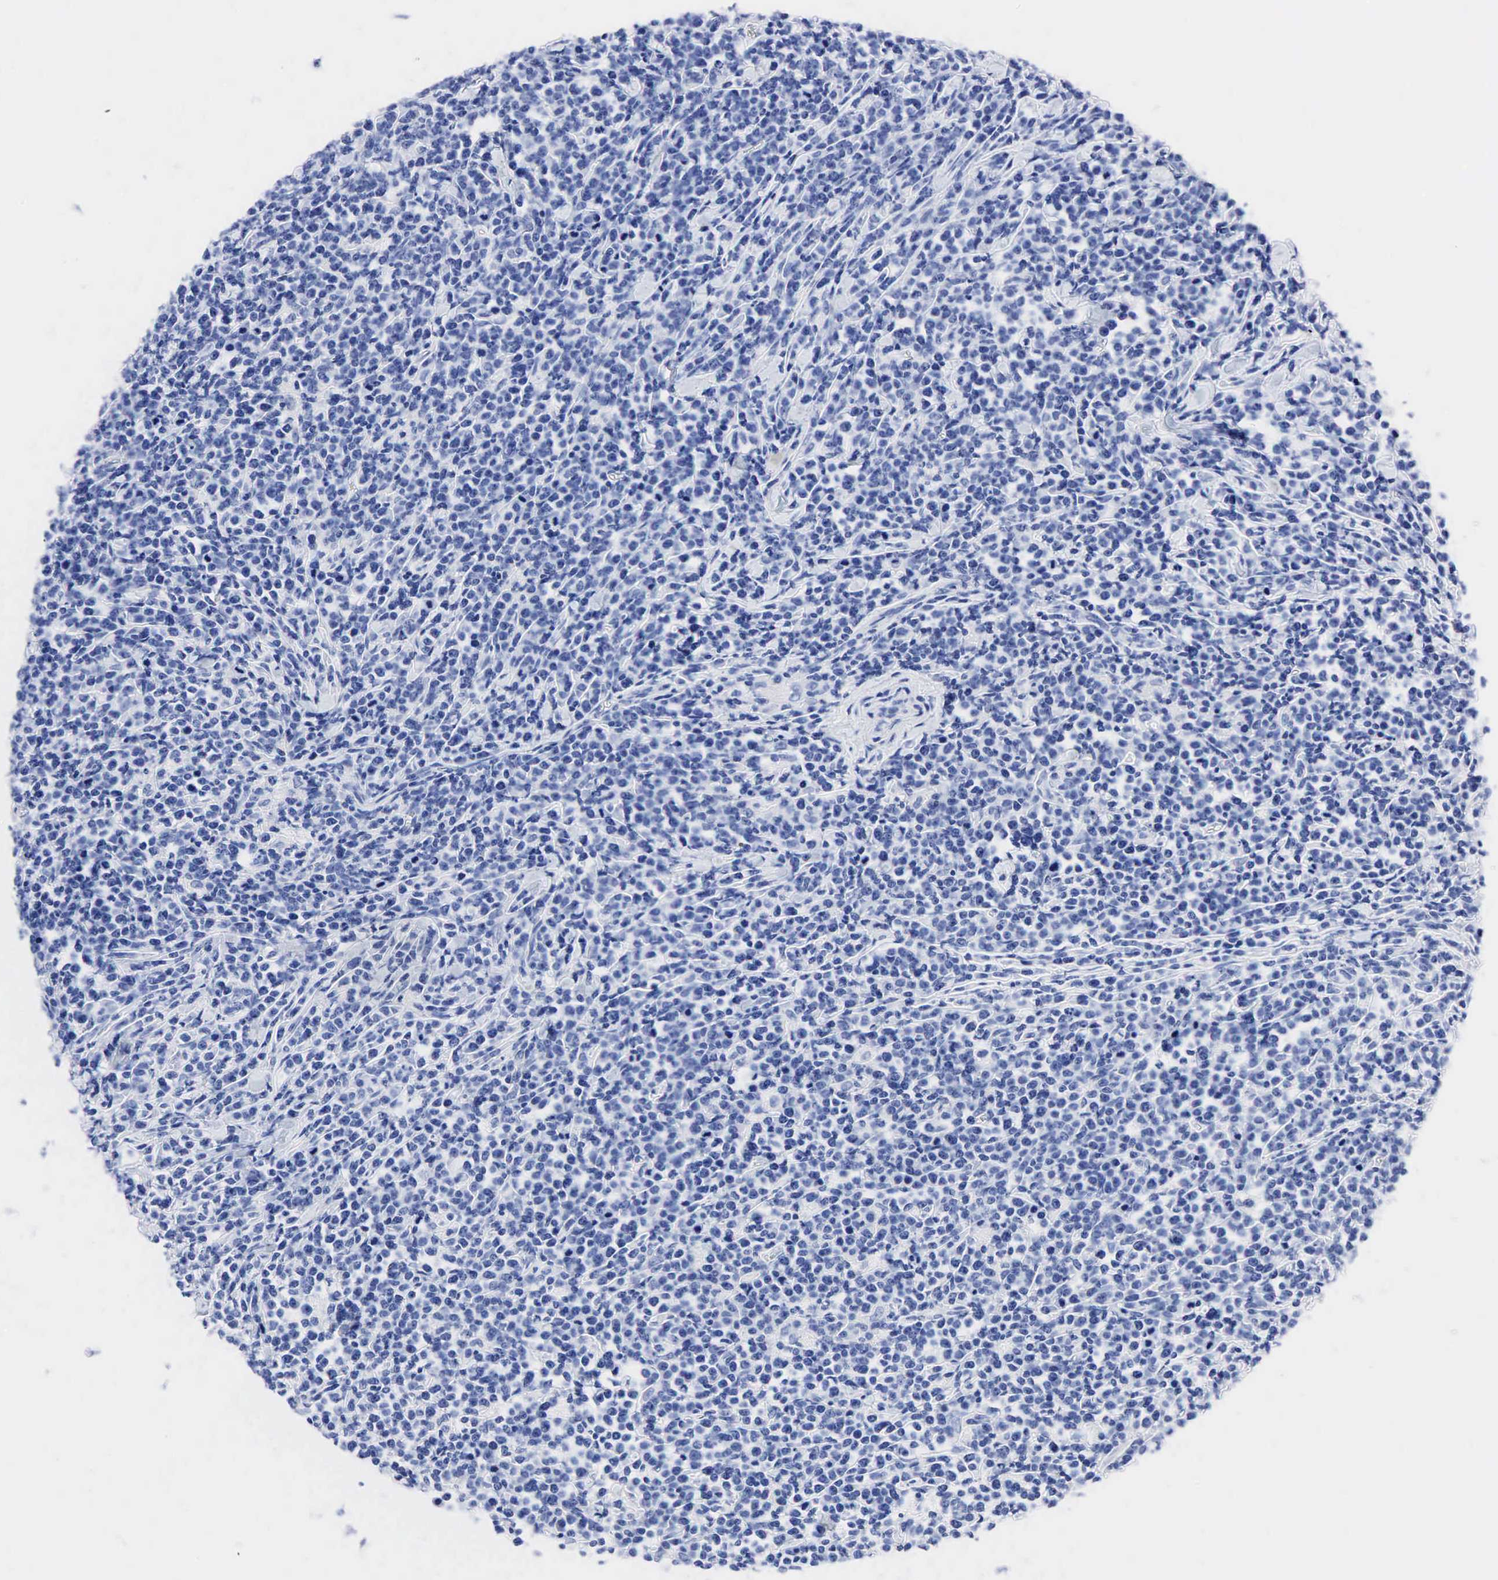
{"staining": {"intensity": "negative", "quantity": "none", "location": "none"}, "tissue": "lymphoma", "cell_type": "Tumor cells", "image_type": "cancer", "snomed": [{"axis": "morphology", "description": "Malignant lymphoma, non-Hodgkin's type, High grade"}, {"axis": "topography", "description": "Small intestine"}, {"axis": "topography", "description": "Colon"}], "caption": "Photomicrograph shows no significant protein positivity in tumor cells of lymphoma.", "gene": "NKX2-1", "patient": {"sex": "male", "age": 8}}